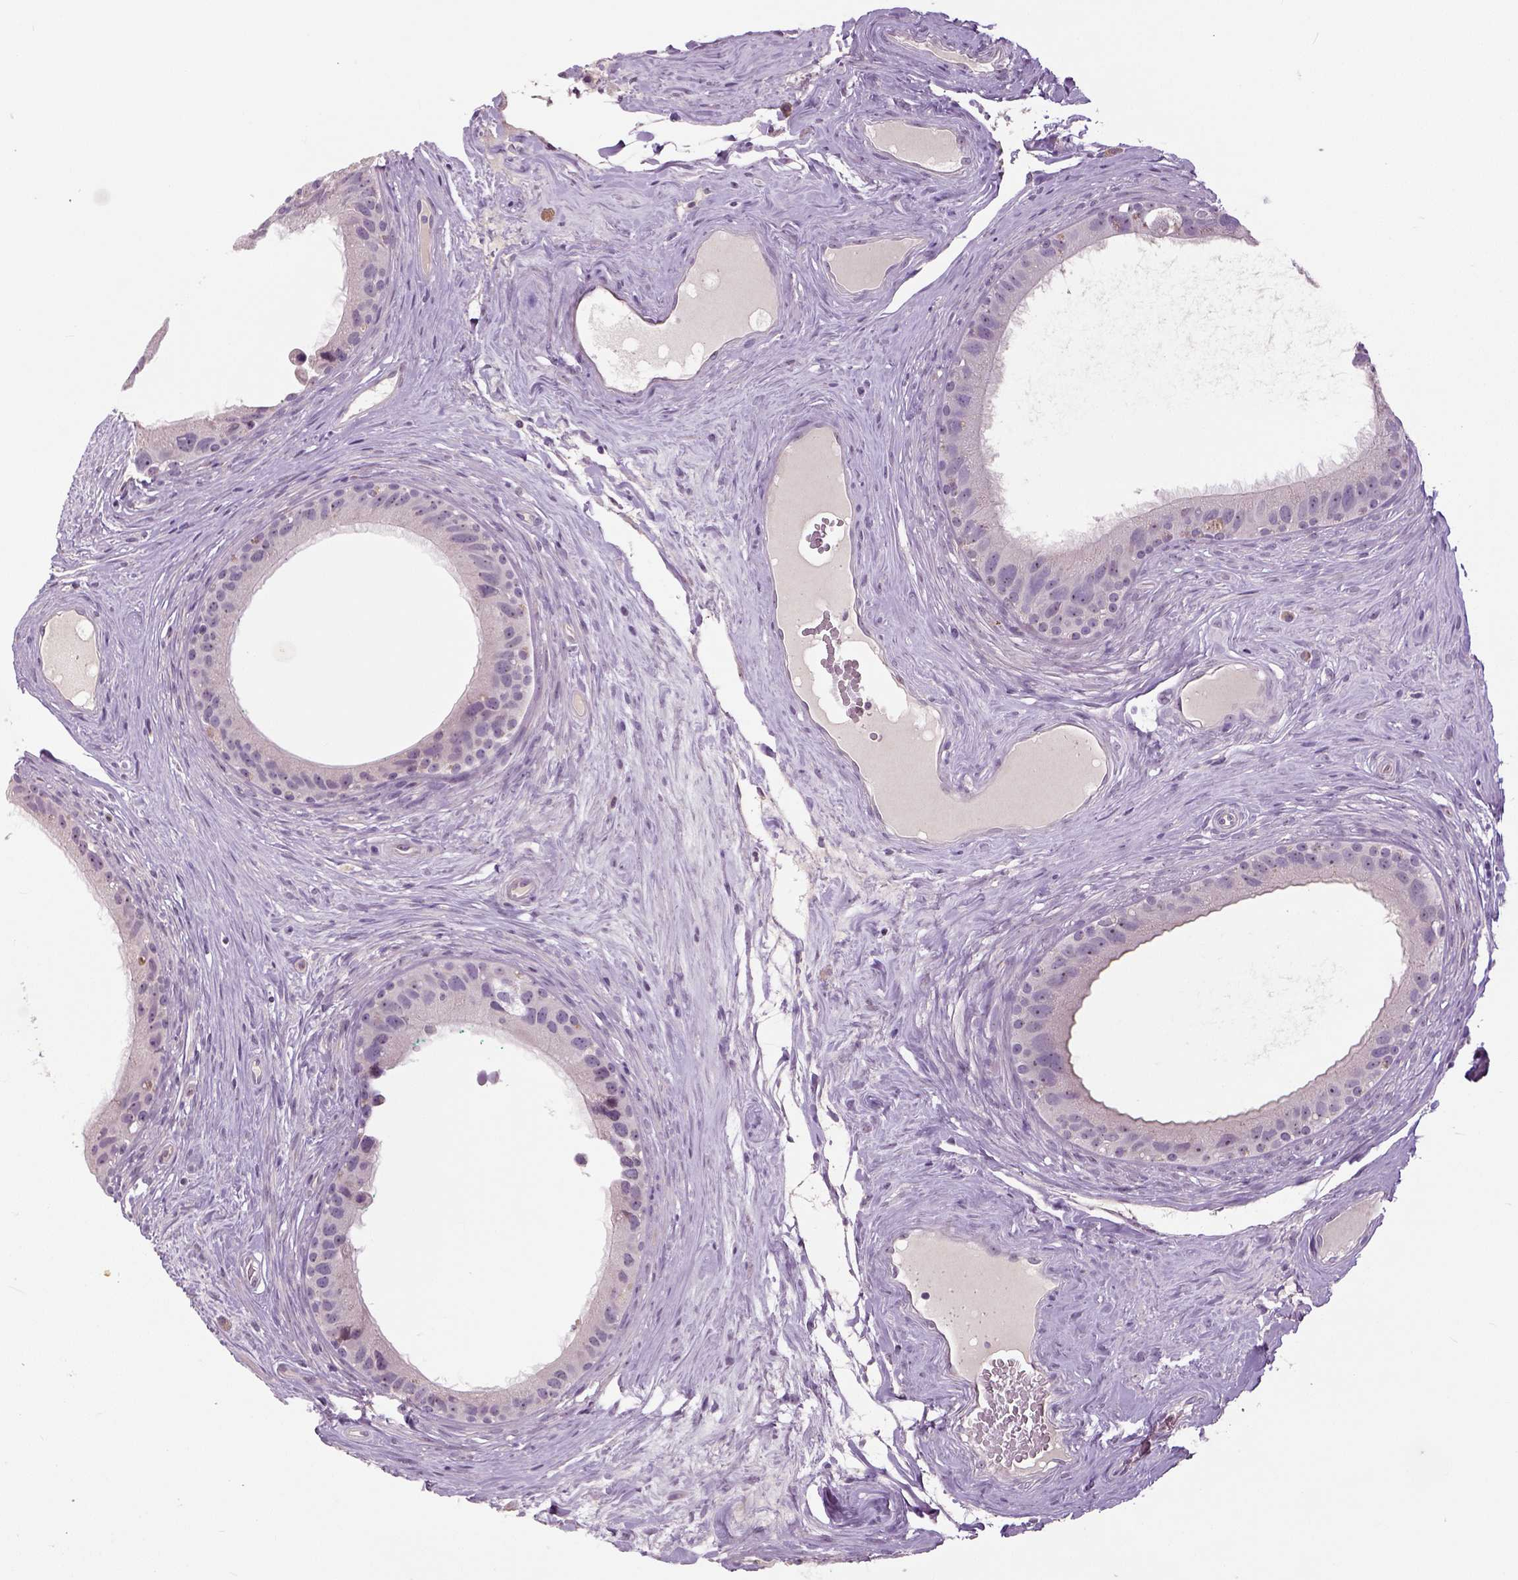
{"staining": {"intensity": "negative", "quantity": "none", "location": "none"}, "tissue": "epididymis", "cell_type": "Glandular cells", "image_type": "normal", "snomed": [{"axis": "morphology", "description": "Normal tissue, NOS"}, {"axis": "topography", "description": "Epididymis"}], "caption": "This is an IHC image of unremarkable epididymis. There is no positivity in glandular cells.", "gene": "NECAB1", "patient": {"sex": "male", "age": 59}}